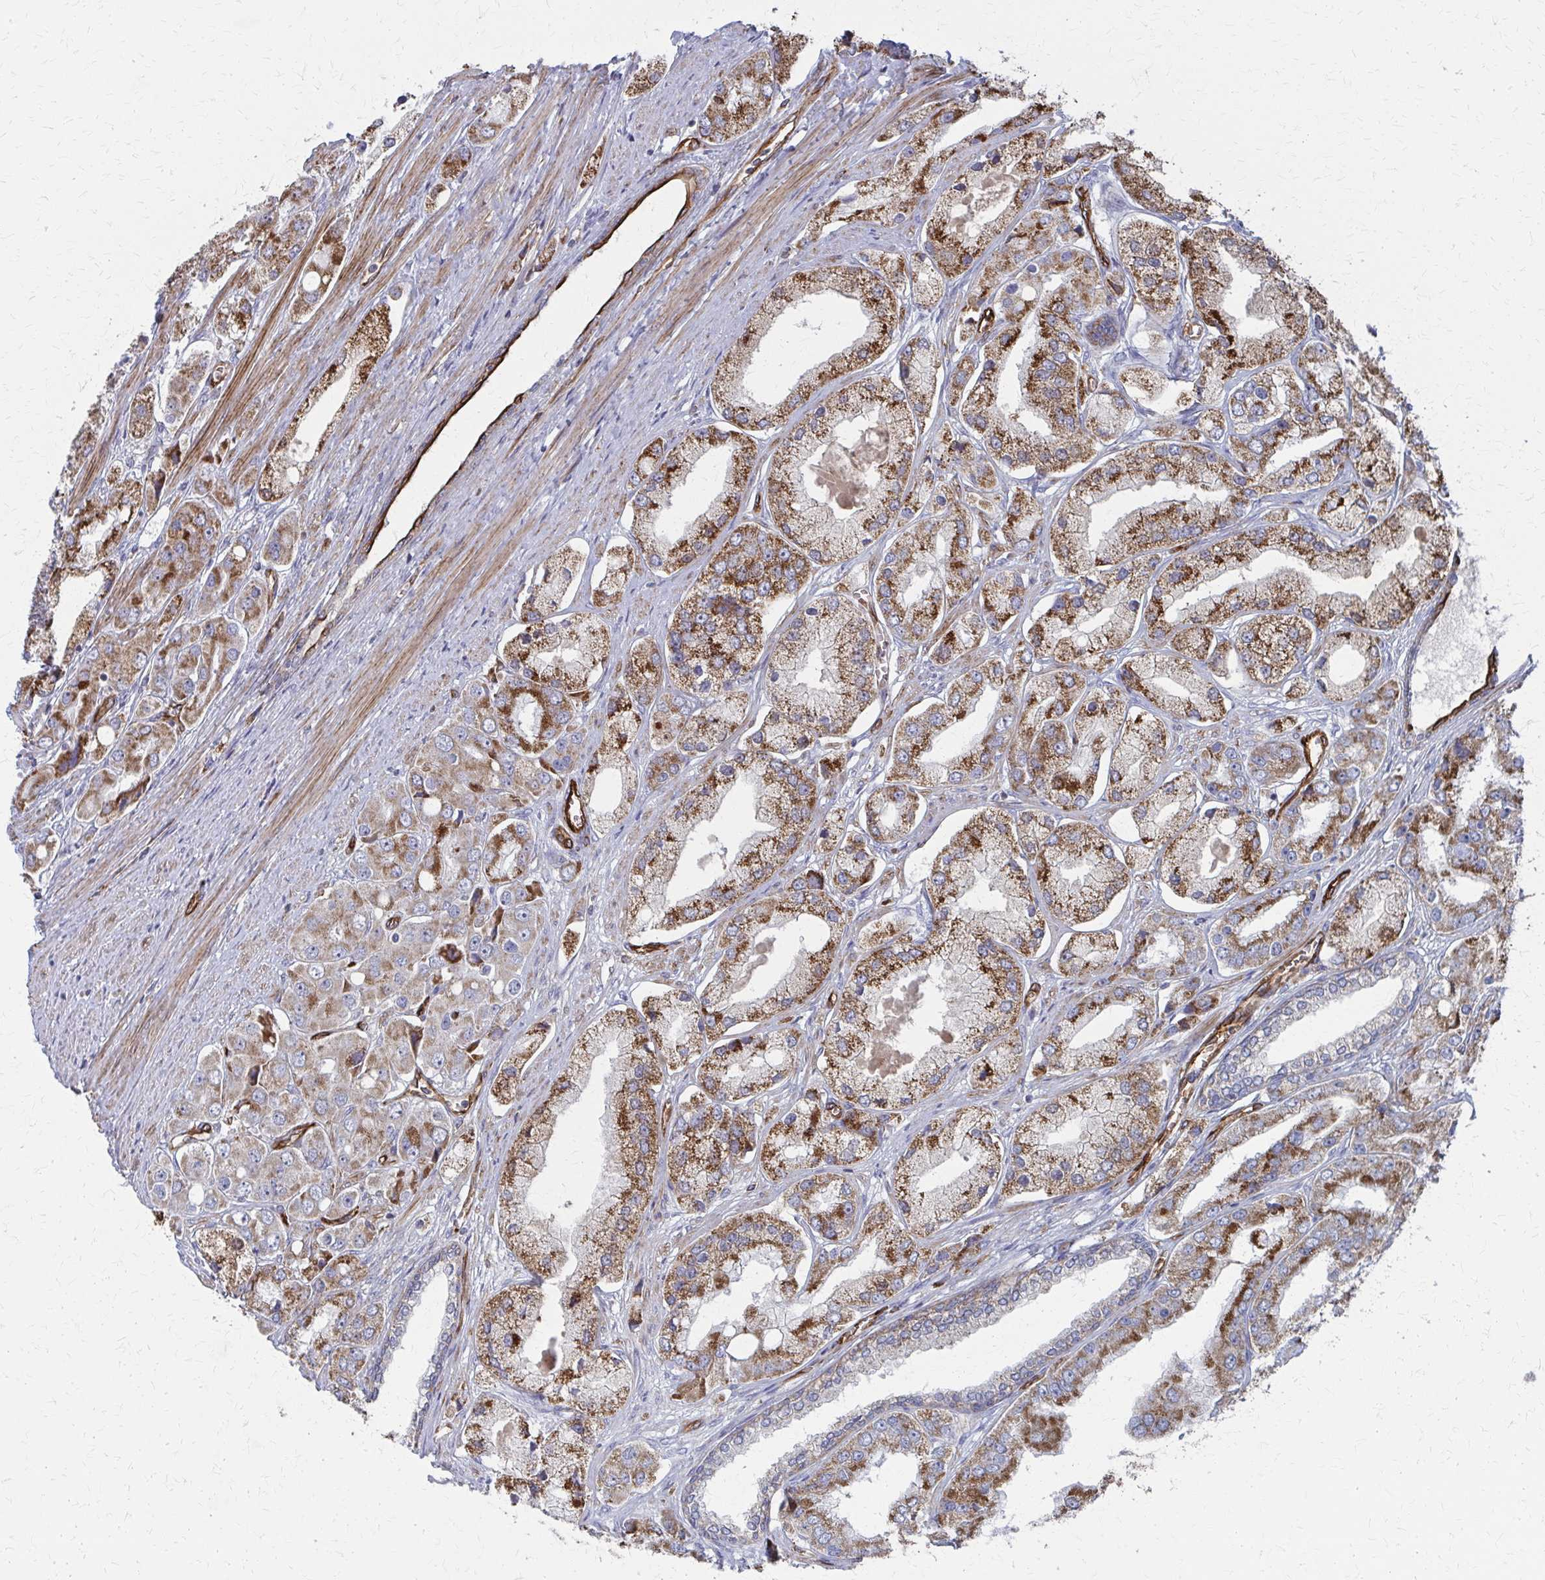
{"staining": {"intensity": "moderate", "quantity": ">75%", "location": "cytoplasmic/membranous"}, "tissue": "prostate cancer", "cell_type": "Tumor cells", "image_type": "cancer", "snomed": [{"axis": "morphology", "description": "Adenocarcinoma, Low grade"}, {"axis": "topography", "description": "Prostate"}], "caption": "Brown immunohistochemical staining in human prostate cancer displays moderate cytoplasmic/membranous expression in approximately >75% of tumor cells. The staining was performed using DAB to visualize the protein expression in brown, while the nuclei were stained in blue with hematoxylin (Magnification: 20x).", "gene": "FAHD1", "patient": {"sex": "male", "age": 69}}